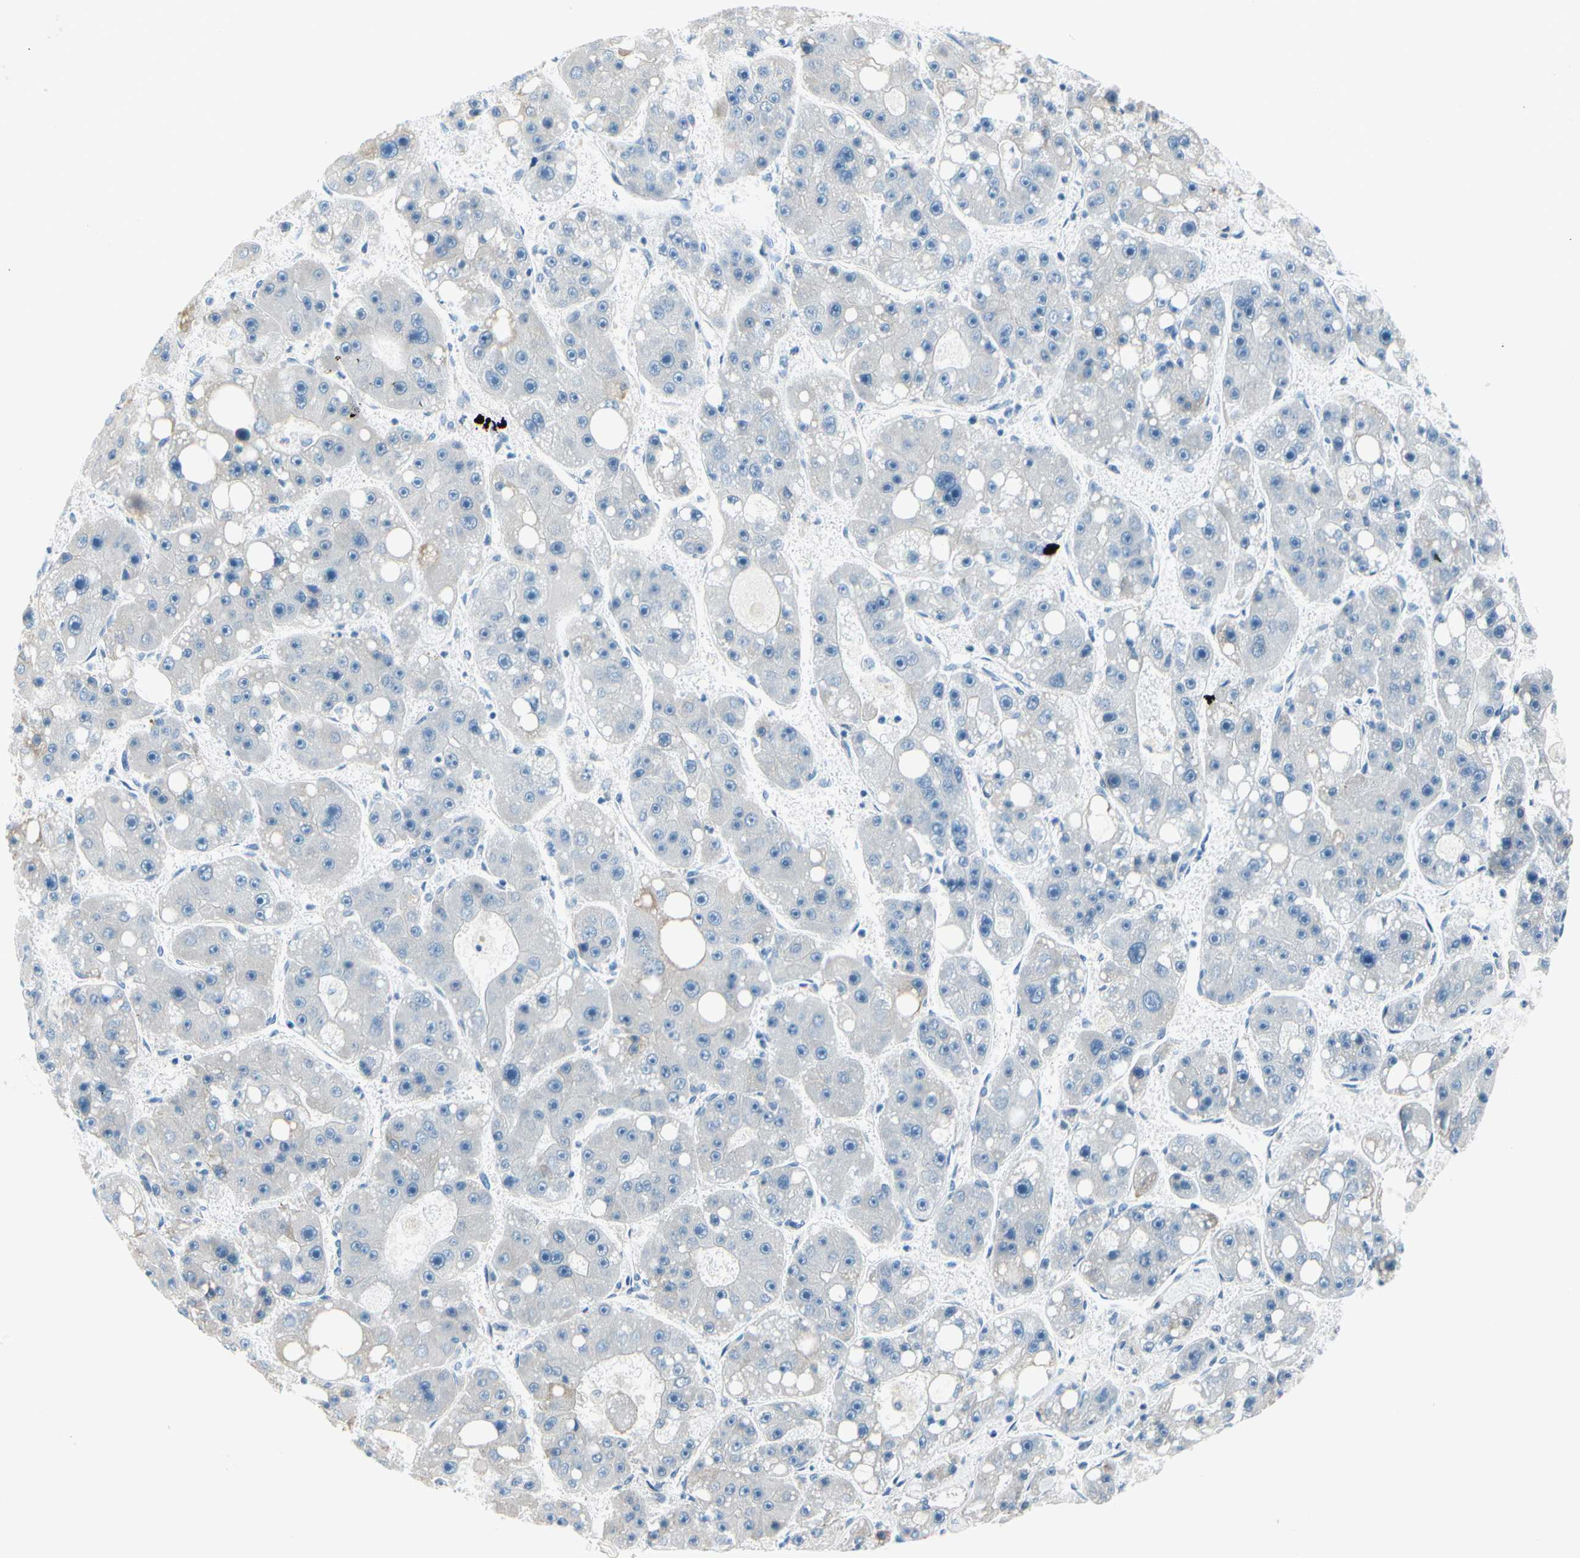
{"staining": {"intensity": "negative", "quantity": "none", "location": "none"}, "tissue": "liver cancer", "cell_type": "Tumor cells", "image_type": "cancer", "snomed": [{"axis": "morphology", "description": "Carcinoma, Hepatocellular, NOS"}, {"axis": "topography", "description": "Liver"}], "caption": "Liver cancer (hepatocellular carcinoma) was stained to show a protein in brown. There is no significant staining in tumor cells. The staining is performed using DAB brown chromogen with nuclei counter-stained in using hematoxylin.", "gene": "FCER2", "patient": {"sex": "female", "age": 61}}